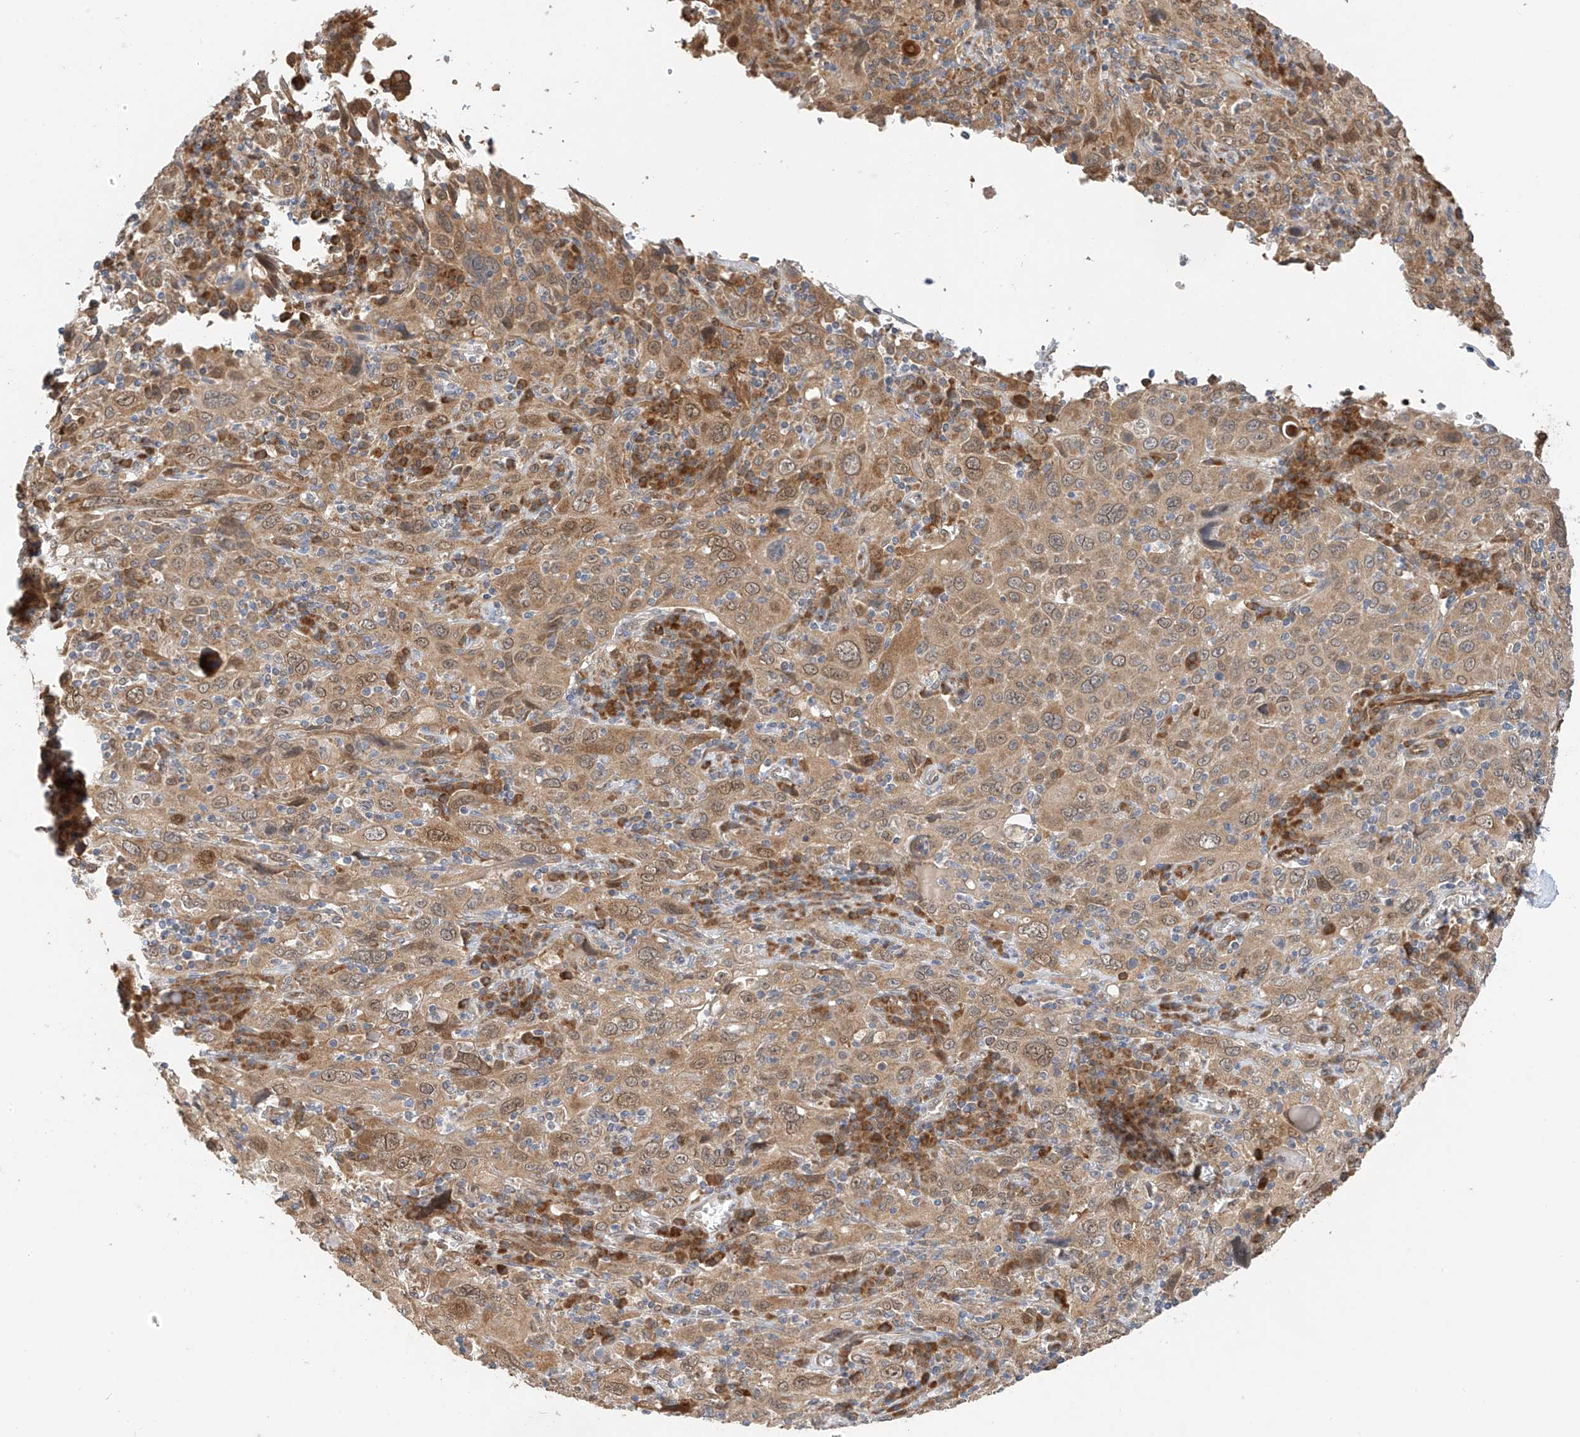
{"staining": {"intensity": "moderate", "quantity": ">75%", "location": "cytoplasmic/membranous"}, "tissue": "cervical cancer", "cell_type": "Tumor cells", "image_type": "cancer", "snomed": [{"axis": "morphology", "description": "Squamous cell carcinoma, NOS"}, {"axis": "topography", "description": "Cervix"}], "caption": "This photomicrograph demonstrates cervical cancer (squamous cell carcinoma) stained with immunohistochemistry (IHC) to label a protein in brown. The cytoplasmic/membranous of tumor cells show moderate positivity for the protein. Nuclei are counter-stained blue.", "gene": "PPA2", "patient": {"sex": "female", "age": 46}}